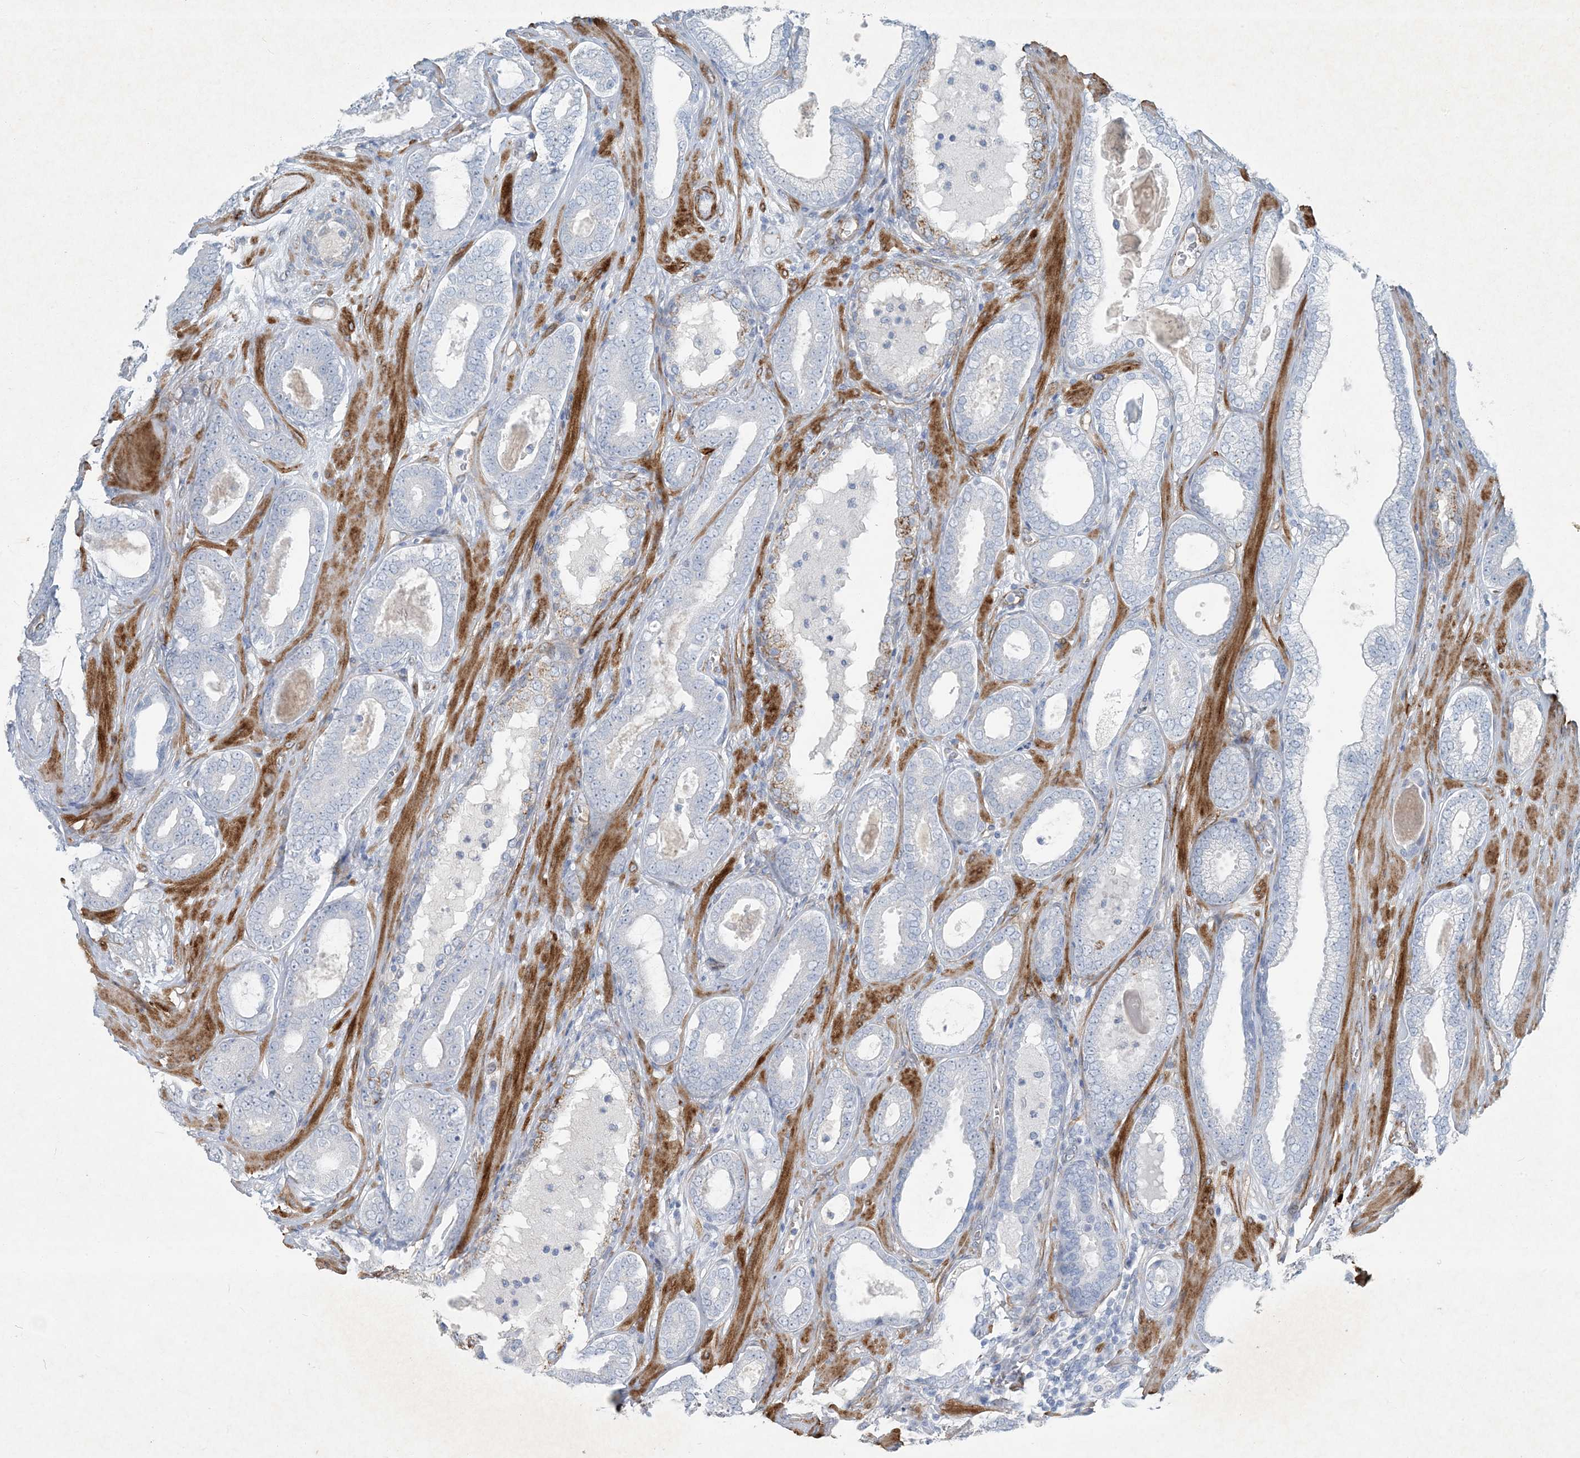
{"staining": {"intensity": "negative", "quantity": "none", "location": "none"}, "tissue": "prostate cancer", "cell_type": "Tumor cells", "image_type": "cancer", "snomed": [{"axis": "morphology", "description": "Adenocarcinoma, High grade"}, {"axis": "topography", "description": "Prostate"}], "caption": "IHC of human prostate cancer (adenocarcinoma (high-grade)) shows no positivity in tumor cells.", "gene": "PGM5", "patient": {"sex": "male", "age": 60}}